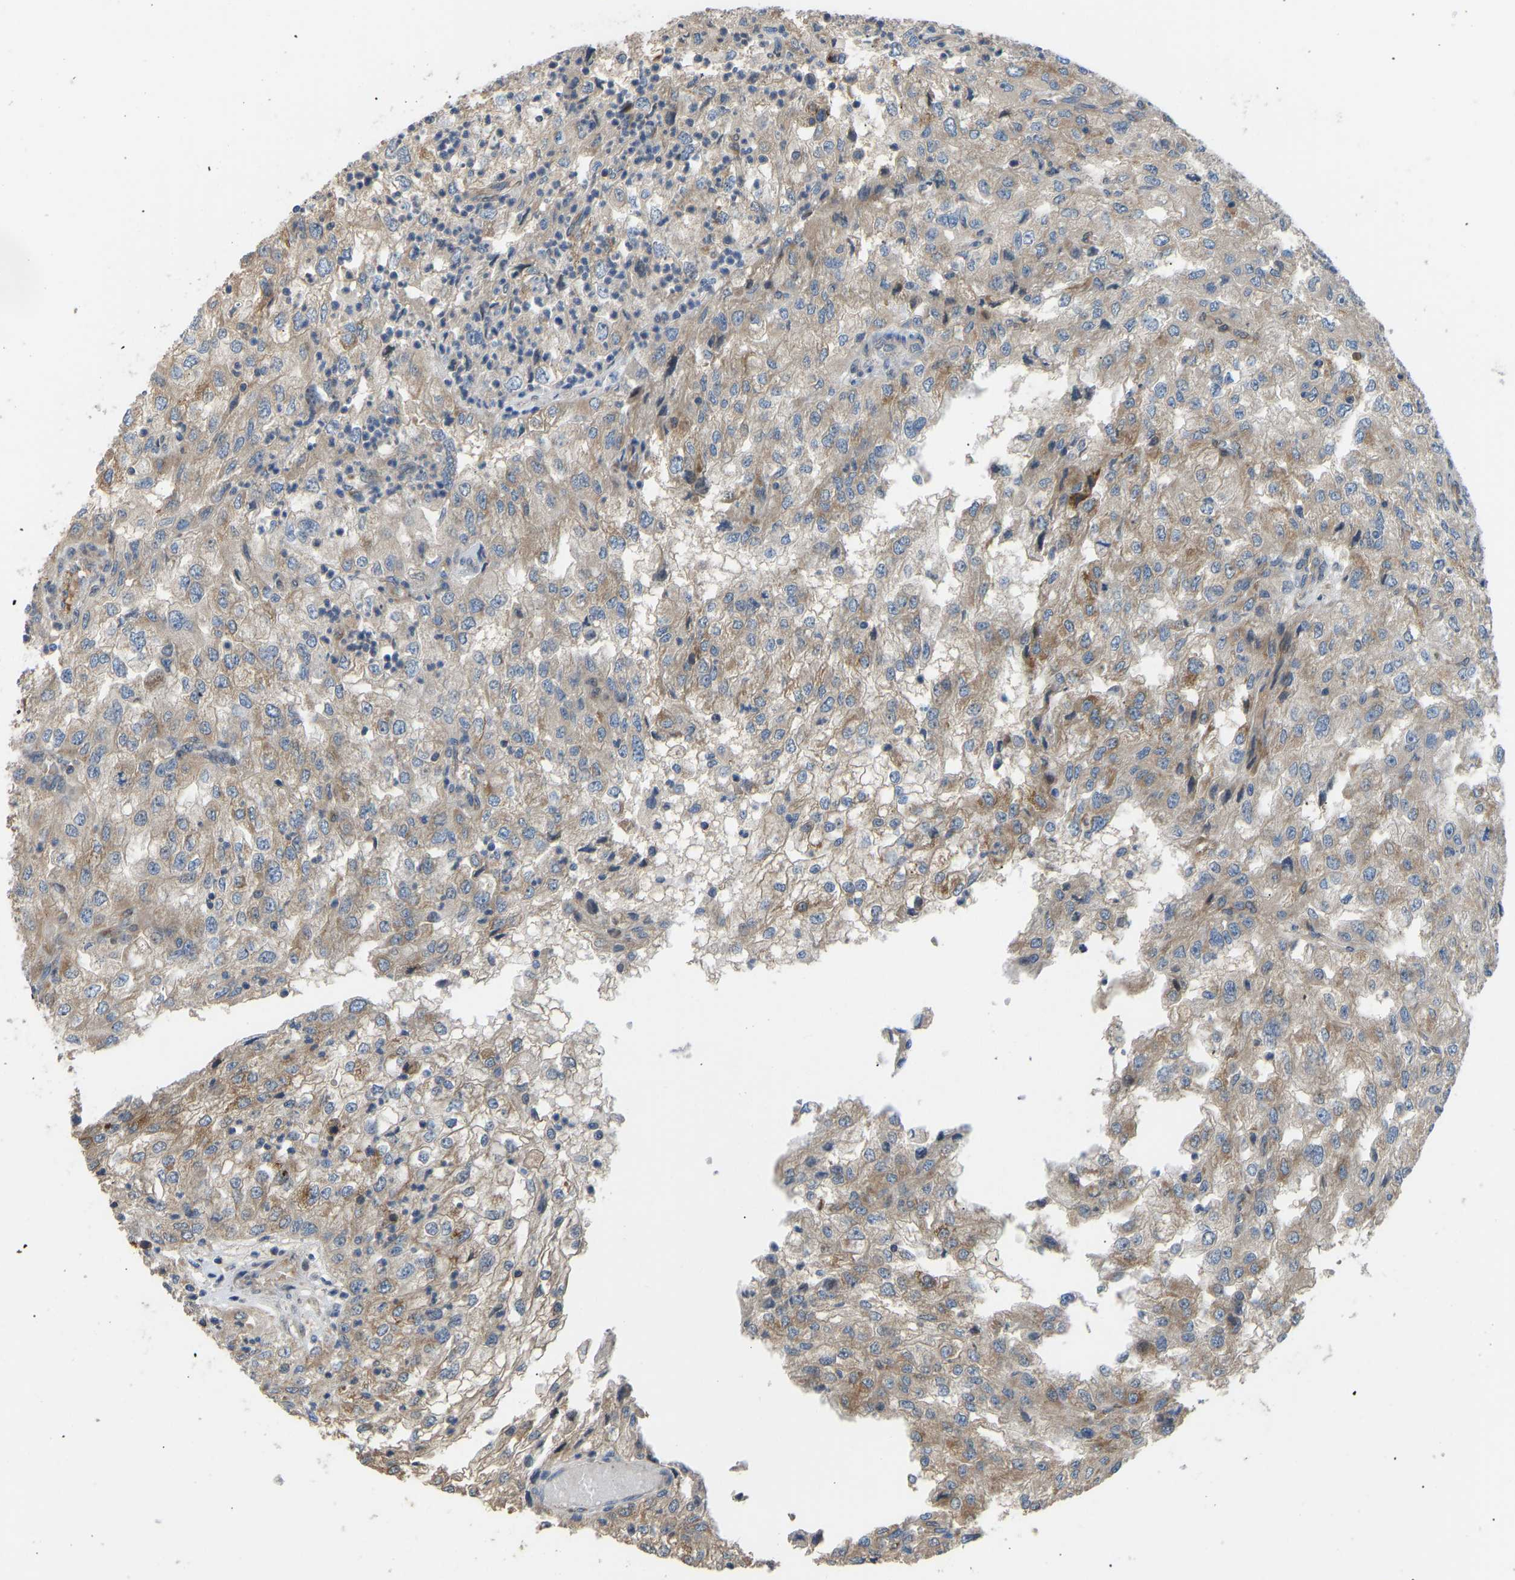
{"staining": {"intensity": "weak", "quantity": ">75%", "location": "cytoplasmic/membranous"}, "tissue": "renal cancer", "cell_type": "Tumor cells", "image_type": "cancer", "snomed": [{"axis": "morphology", "description": "Adenocarcinoma, NOS"}, {"axis": "topography", "description": "Kidney"}], "caption": "DAB (3,3'-diaminobenzidine) immunohistochemical staining of renal adenocarcinoma displays weak cytoplasmic/membranous protein positivity in about >75% of tumor cells. Nuclei are stained in blue.", "gene": "RBP1", "patient": {"sex": "female", "age": 54}}